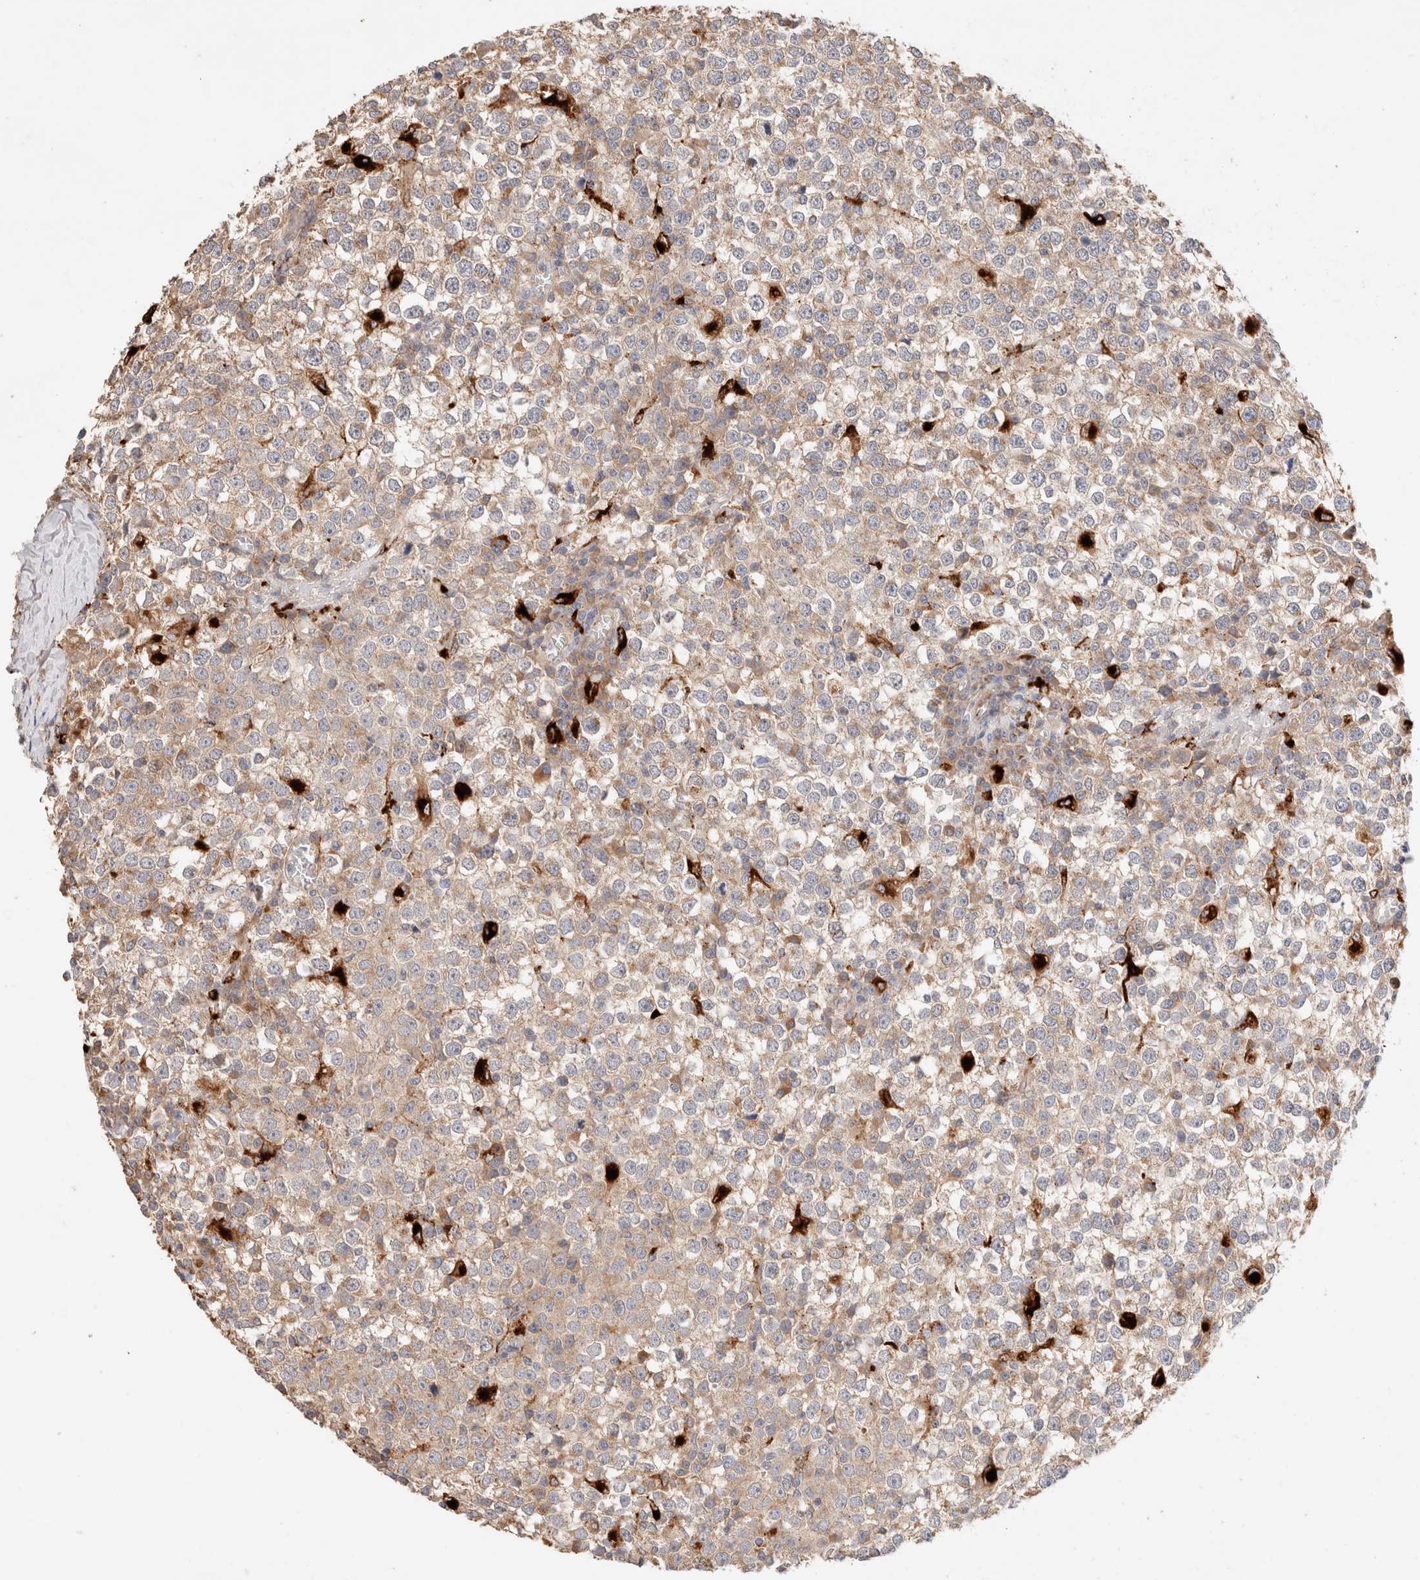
{"staining": {"intensity": "weak", "quantity": "25%-75%", "location": "cytoplasmic/membranous"}, "tissue": "testis cancer", "cell_type": "Tumor cells", "image_type": "cancer", "snomed": [{"axis": "morphology", "description": "Seminoma, NOS"}, {"axis": "topography", "description": "Testis"}], "caption": "Immunohistochemistry (IHC) (DAB (3,3'-diaminobenzidine)) staining of testis seminoma demonstrates weak cytoplasmic/membranous protein expression in about 25%-75% of tumor cells. The protein of interest is stained brown, and the nuclei are stained in blue (DAB IHC with brightfield microscopy, high magnification).", "gene": "RABEPK", "patient": {"sex": "male", "age": 65}}